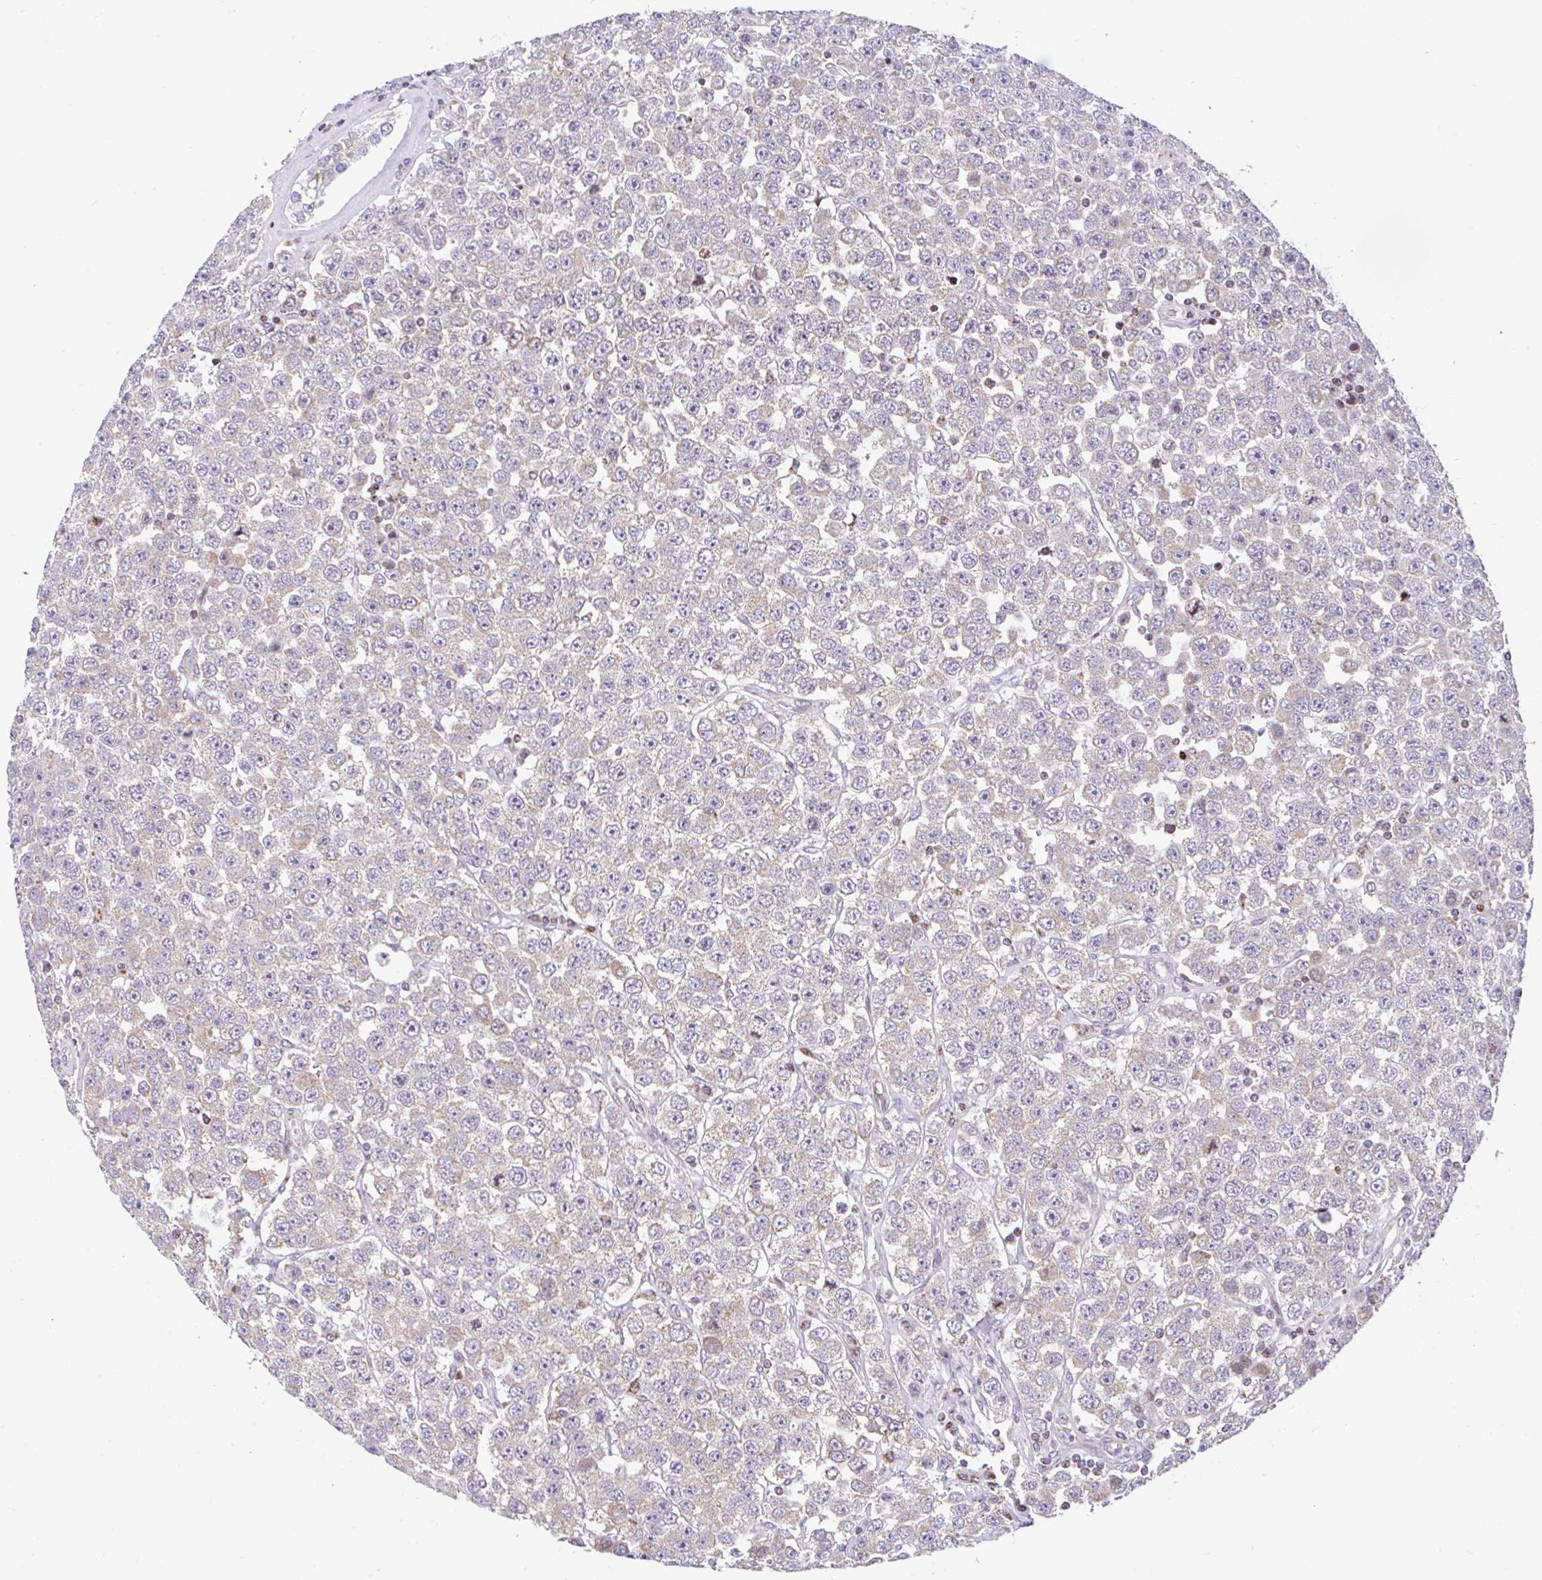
{"staining": {"intensity": "moderate", "quantity": "25%-75%", "location": "cytoplasmic/membranous"}, "tissue": "testis cancer", "cell_type": "Tumor cells", "image_type": "cancer", "snomed": [{"axis": "morphology", "description": "Seminoma, NOS"}, {"axis": "topography", "description": "Testis"}], "caption": "Protein staining reveals moderate cytoplasmic/membranous staining in about 25%-75% of tumor cells in seminoma (testis). Using DAB (3,3'-diaminobenzidine) (brown) and hematoxylin (blue) stains, captured at high magnification using brightfield microscopy.", "gene": "FIGNL1", "patient": {"sex": "male", "age": 28}}